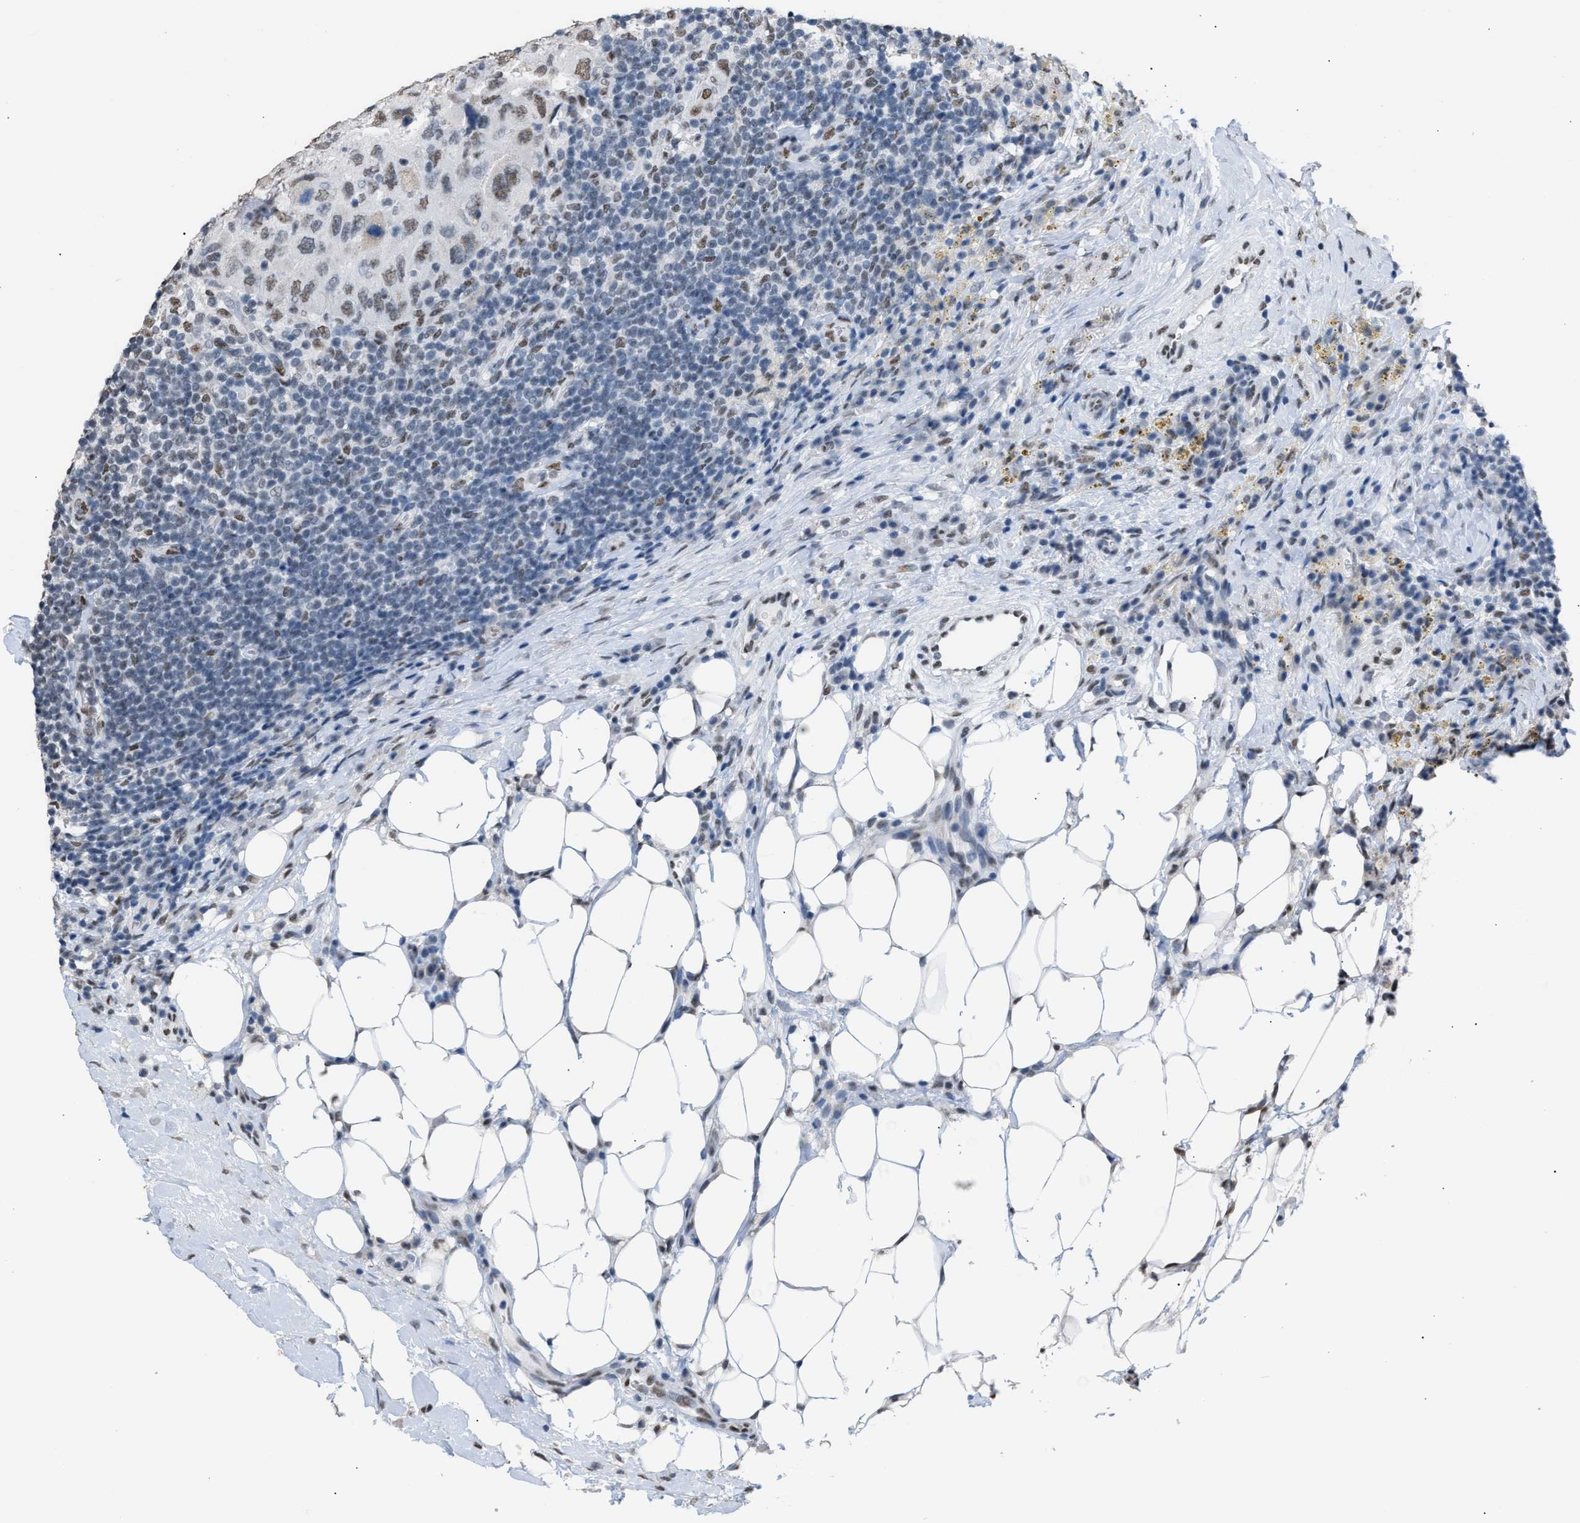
{"staining": {"intensity": "weak", "quantity": ">75%", "location": "nuclear"}, "tissue": "breast cancer", "cell_type": "Tumor cells", "image_type": "cancer", "snomed": [{"axis": "morphology", "description": "Duct carcinoma"}, {"axis": "topography", "description": "Breast"}], "caption": "Immunohistochemistry micrograph of neoplastic tissue: breast cancer stained using immunohistochemistry displays low levels of weak protein expression localized specifically in the nuclear of tumor cells, appearing as a nuclear brown color.", "gene": "CCAR2", "patient": {"sex": "female", "age": 37}}